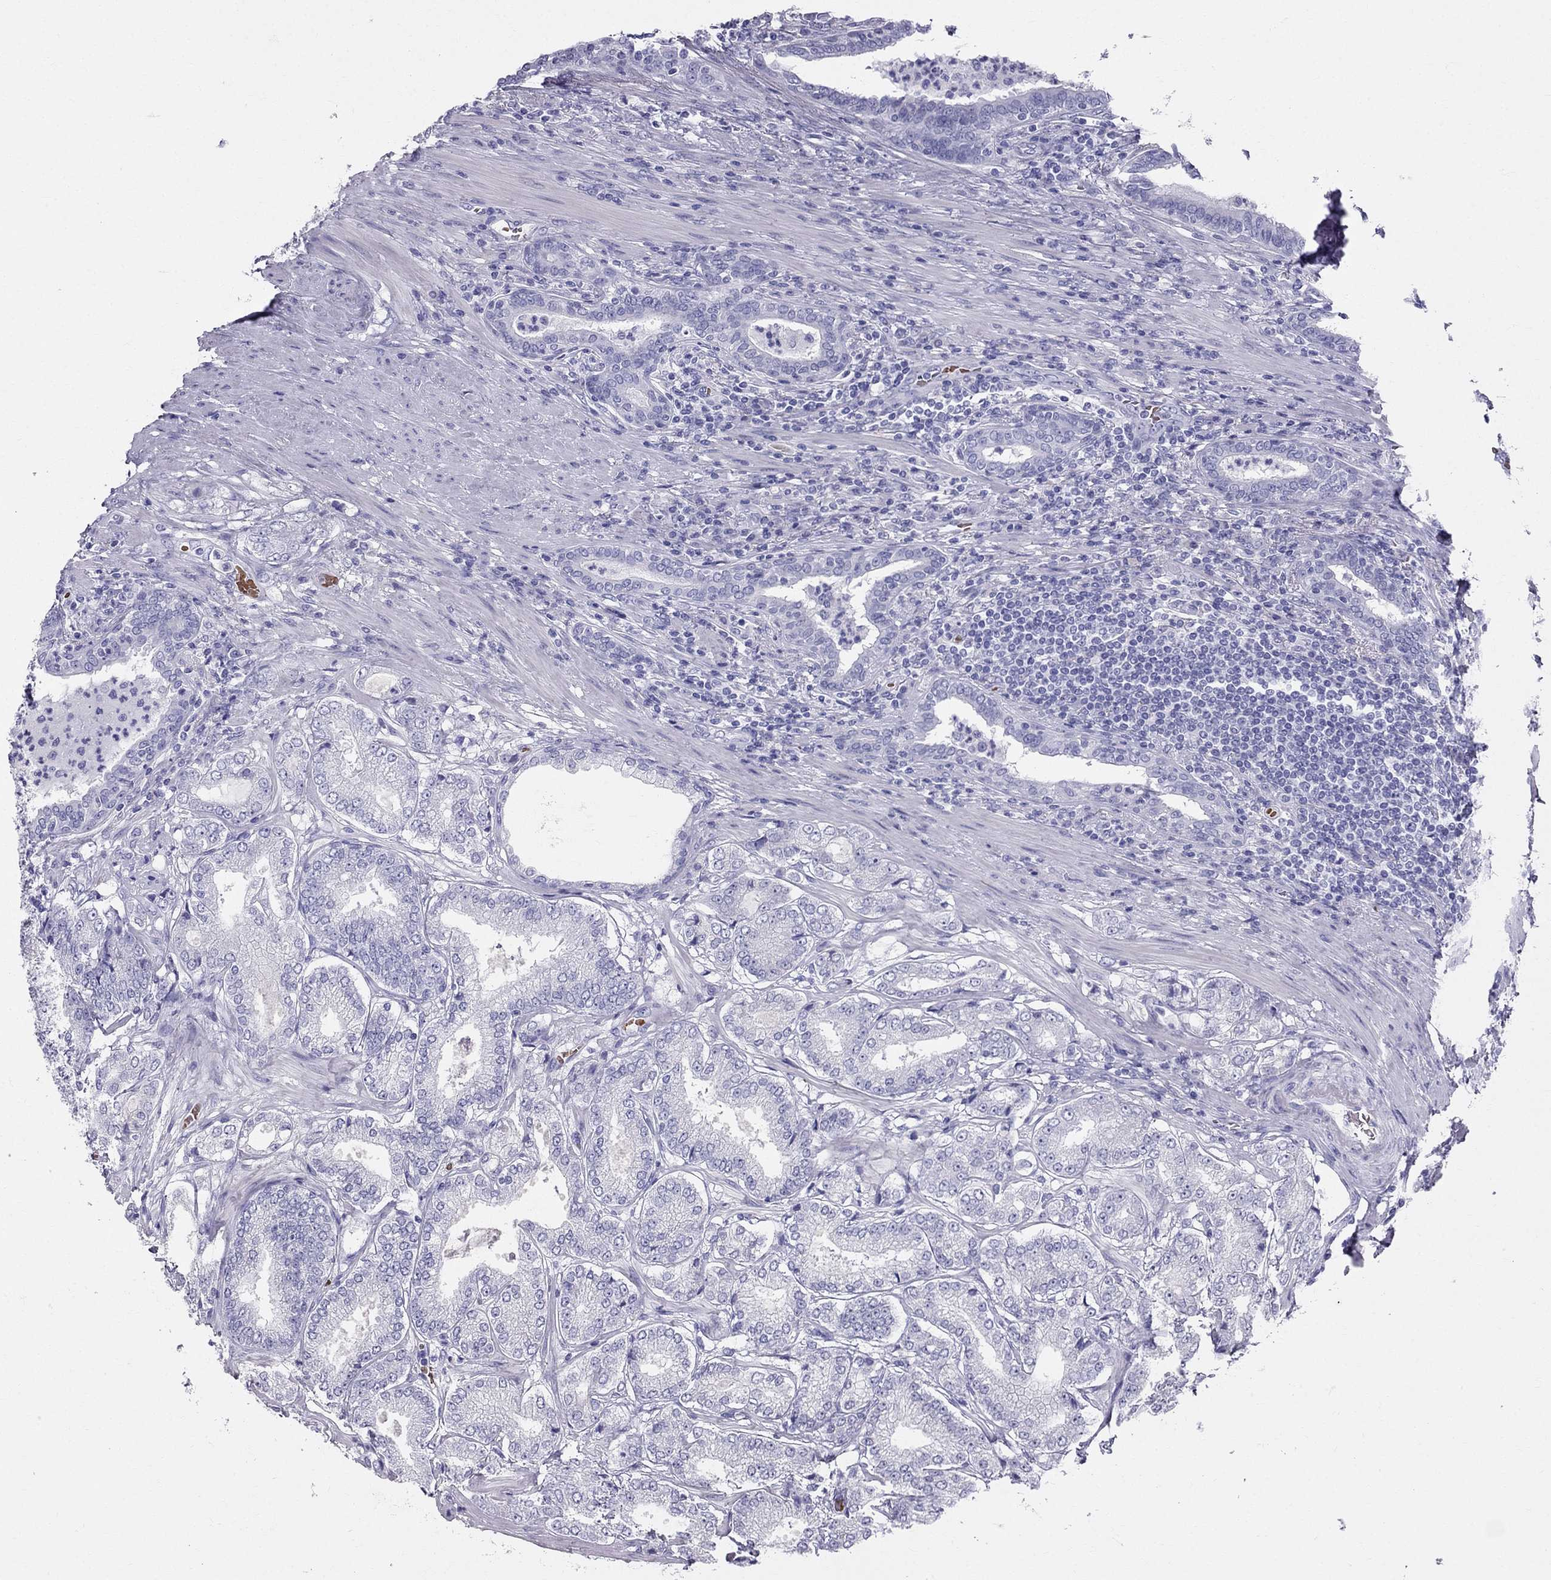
{"staining": {"intensity": "negative", "quantity": "none", "location": "none"}, "tissue": "prostate cancer", "cell_type": "Tumor cells", "image_type": "cancer", "snomed": [{"axis": "morphology", "description": "Adenocarcinoma, NOS"}, {"axis": "topography", "description": "Prostate"}], "caption": "DAB immunohistochemical staining of prostate cancer (adenocarcinoma) exhibits no significant positivity in tumor cells. Brightfield microscopy of immunohistochemistry (IHC) stained with DAB (brown) and hematoxylin (blue), captured at high magnification.", "gene": "DNAAF6", "patient": {"sex": "male", "age": 65}}